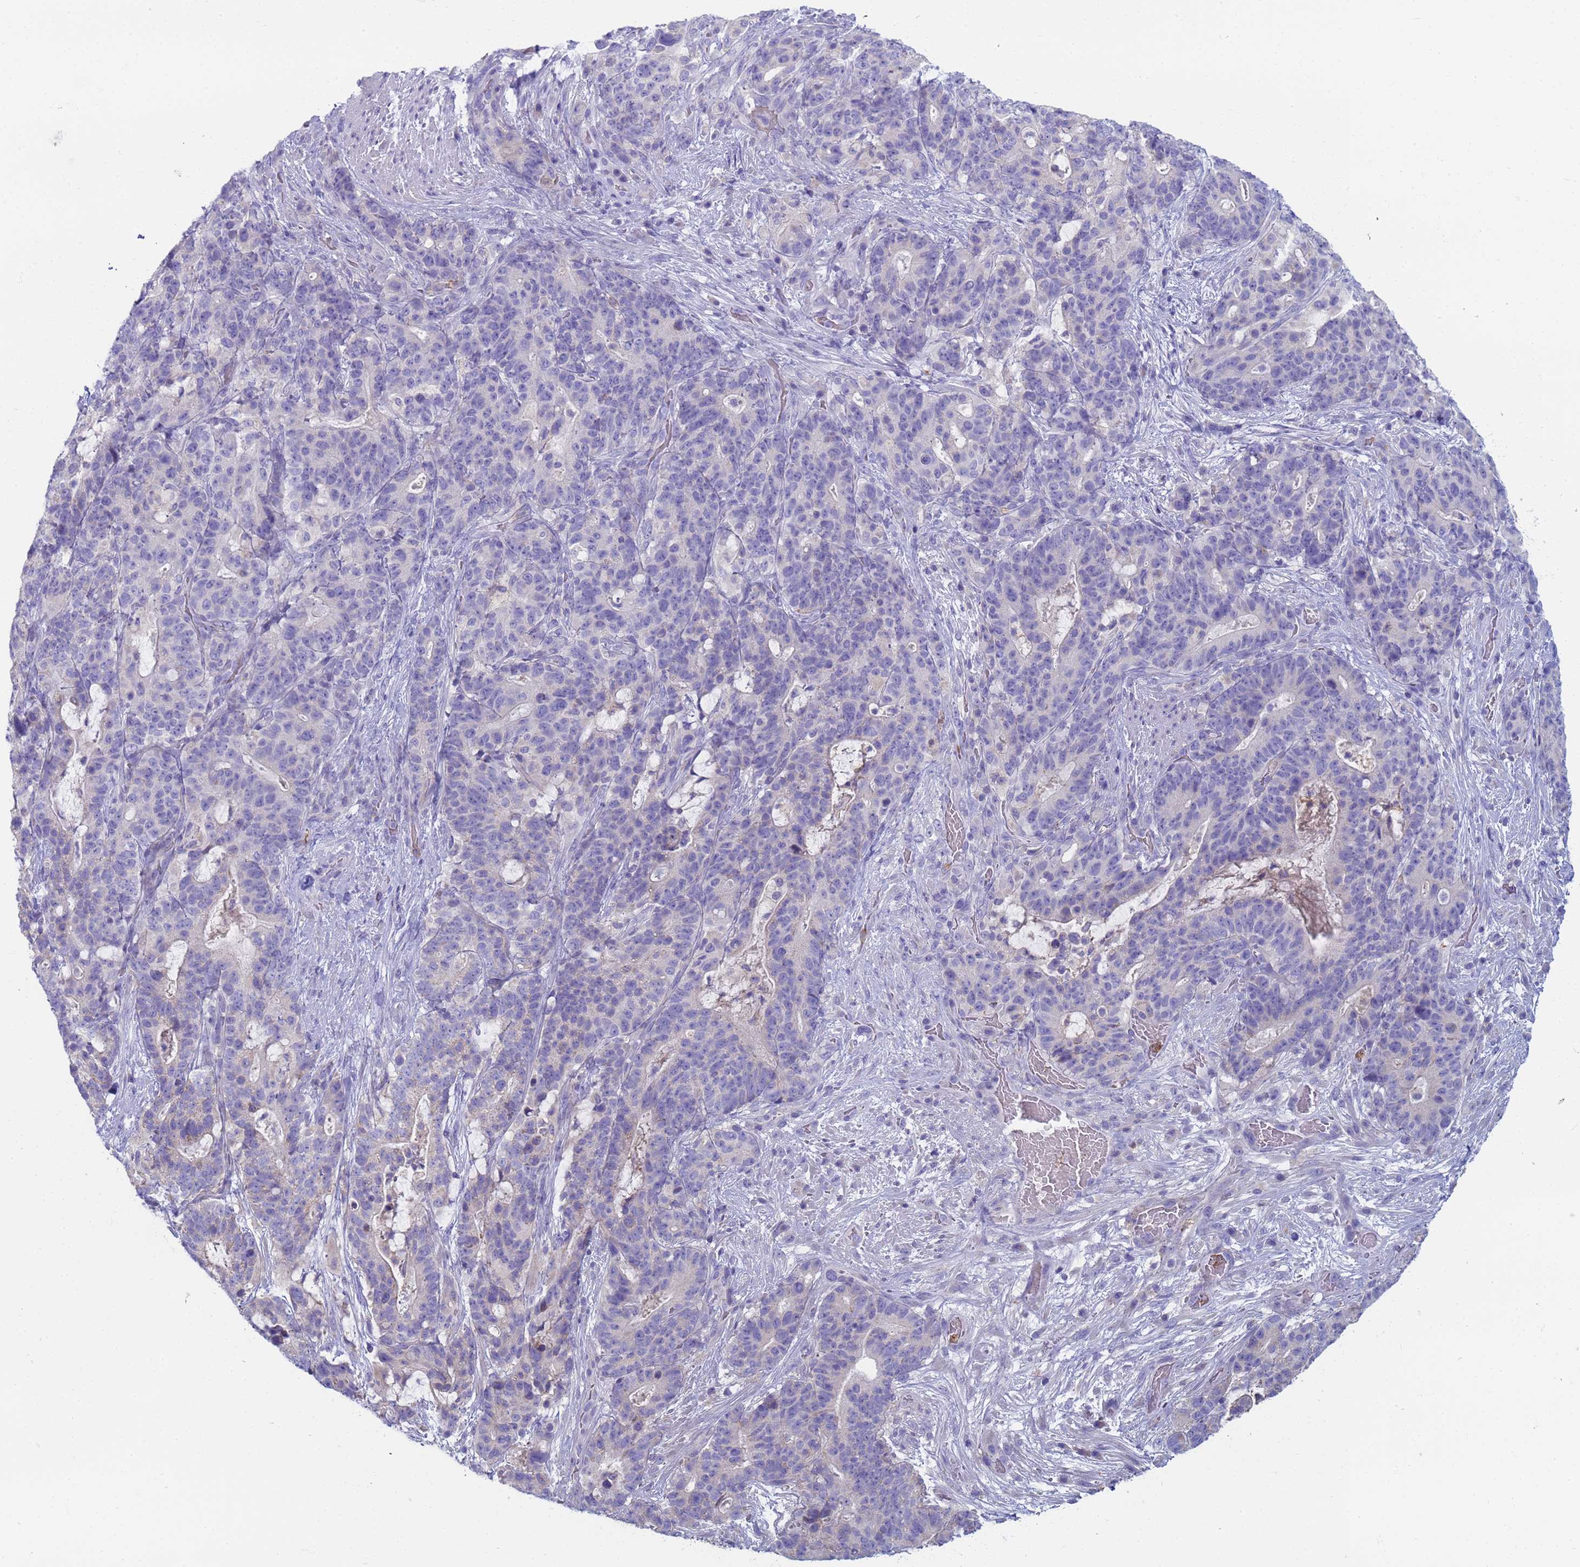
{"staining": {"intensity": "negative", "quantity": "none", "location": "none"}, "tissue": "stomach cancer", "cell_type": "Tumor cells", "image_type": "cancer", "snomed": [{"axis": "morphology", "description": "Normal tissue, NOS"}, {"axis": "morphology", "description": "Adenocarcinoma, NOS"}, {"axis": "topography", "description": "Stomach"}], "caption": "Tumor cells are negative for brown protein staining in stomach cancer. (DAB immunohistochemistry with hematoxylin counter stain).", "gene": "CR1", "patient": {"sex": "female", "age": 64}}